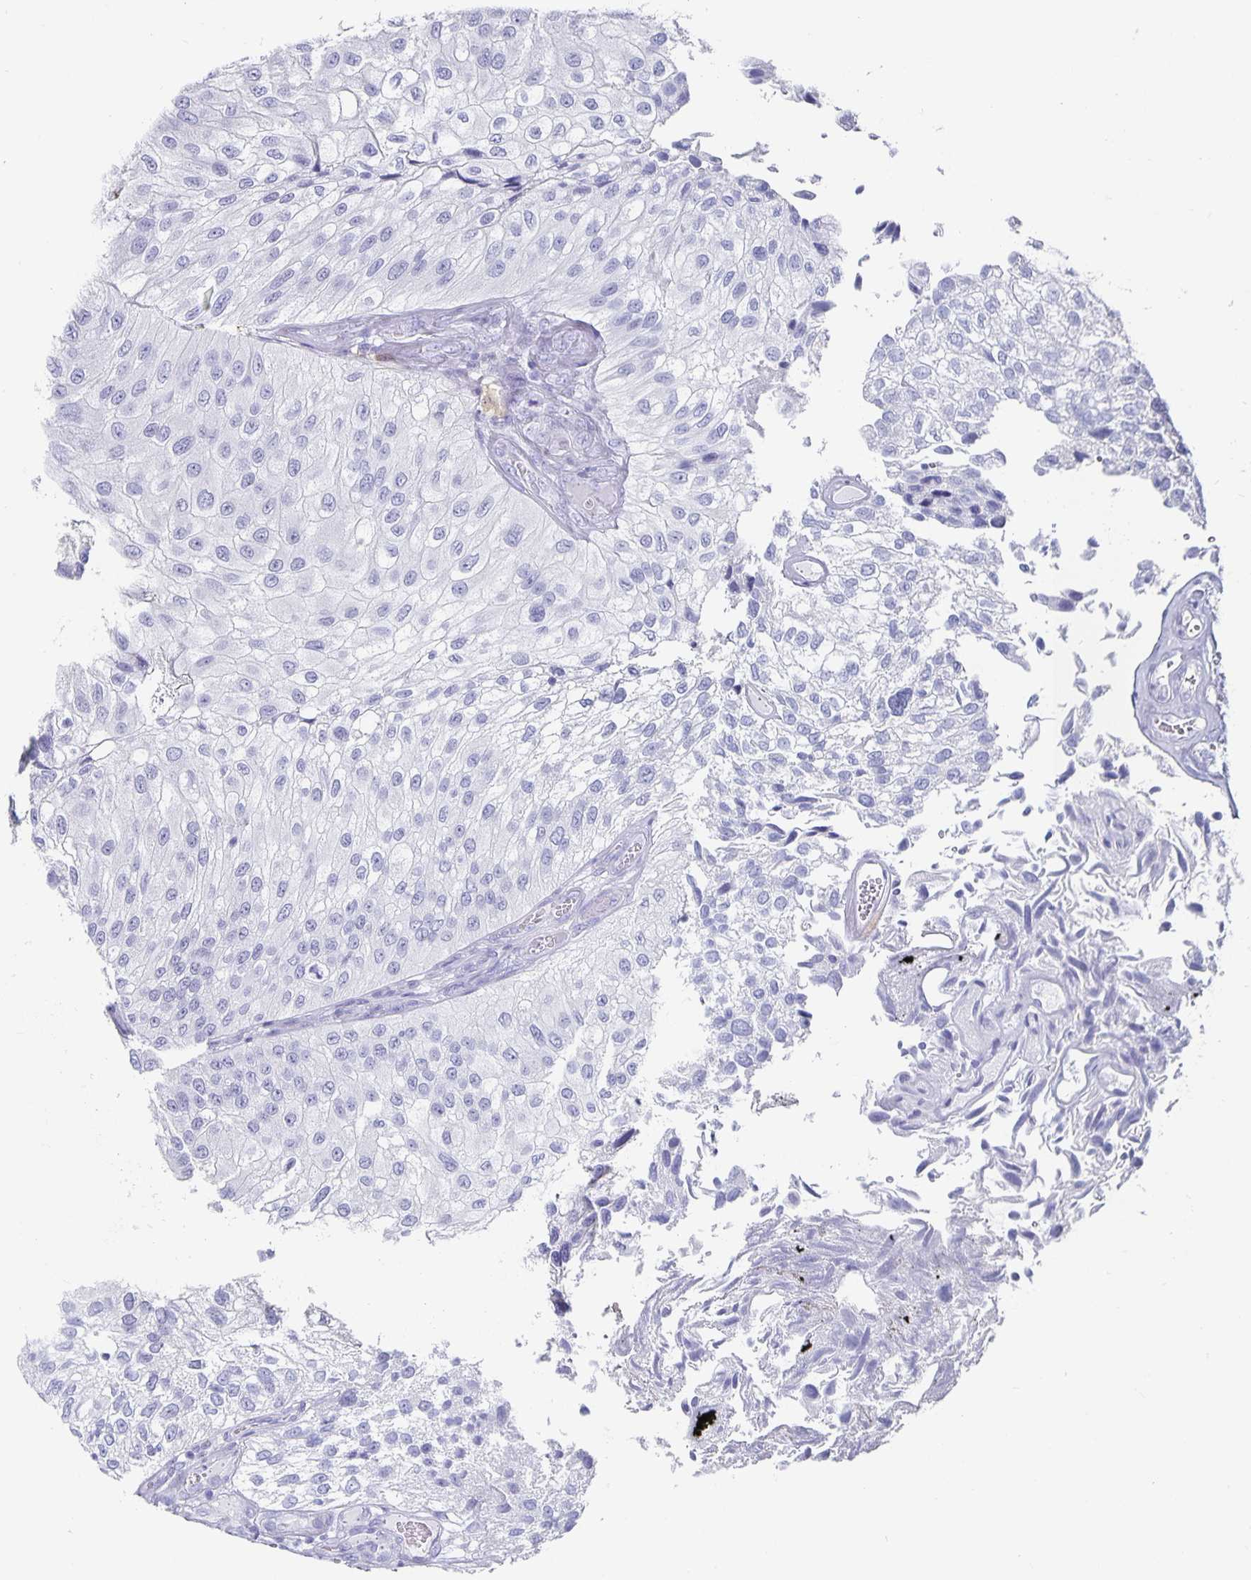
{"staining": {"intensity": "negative", "quantity": "none", "location": "none"}, "tissue": "urothelial cancer", "cell_type": "Tumor cells", "image_type": "cancer", "snomed": [{"axis": "morphology", "description": "Urothelial carcinoma, NOS"}, {"axis": "topography", "description": "Urinary bladder"}], "caption": "There is no significant expression in tumor cells of urothelial cancer. The staining is performed using DAB brown chromogen with nuclei counter-stained in using hematoxylin.", "gene": "CHGA", "patient": {"sex": "male", "age": 87}}